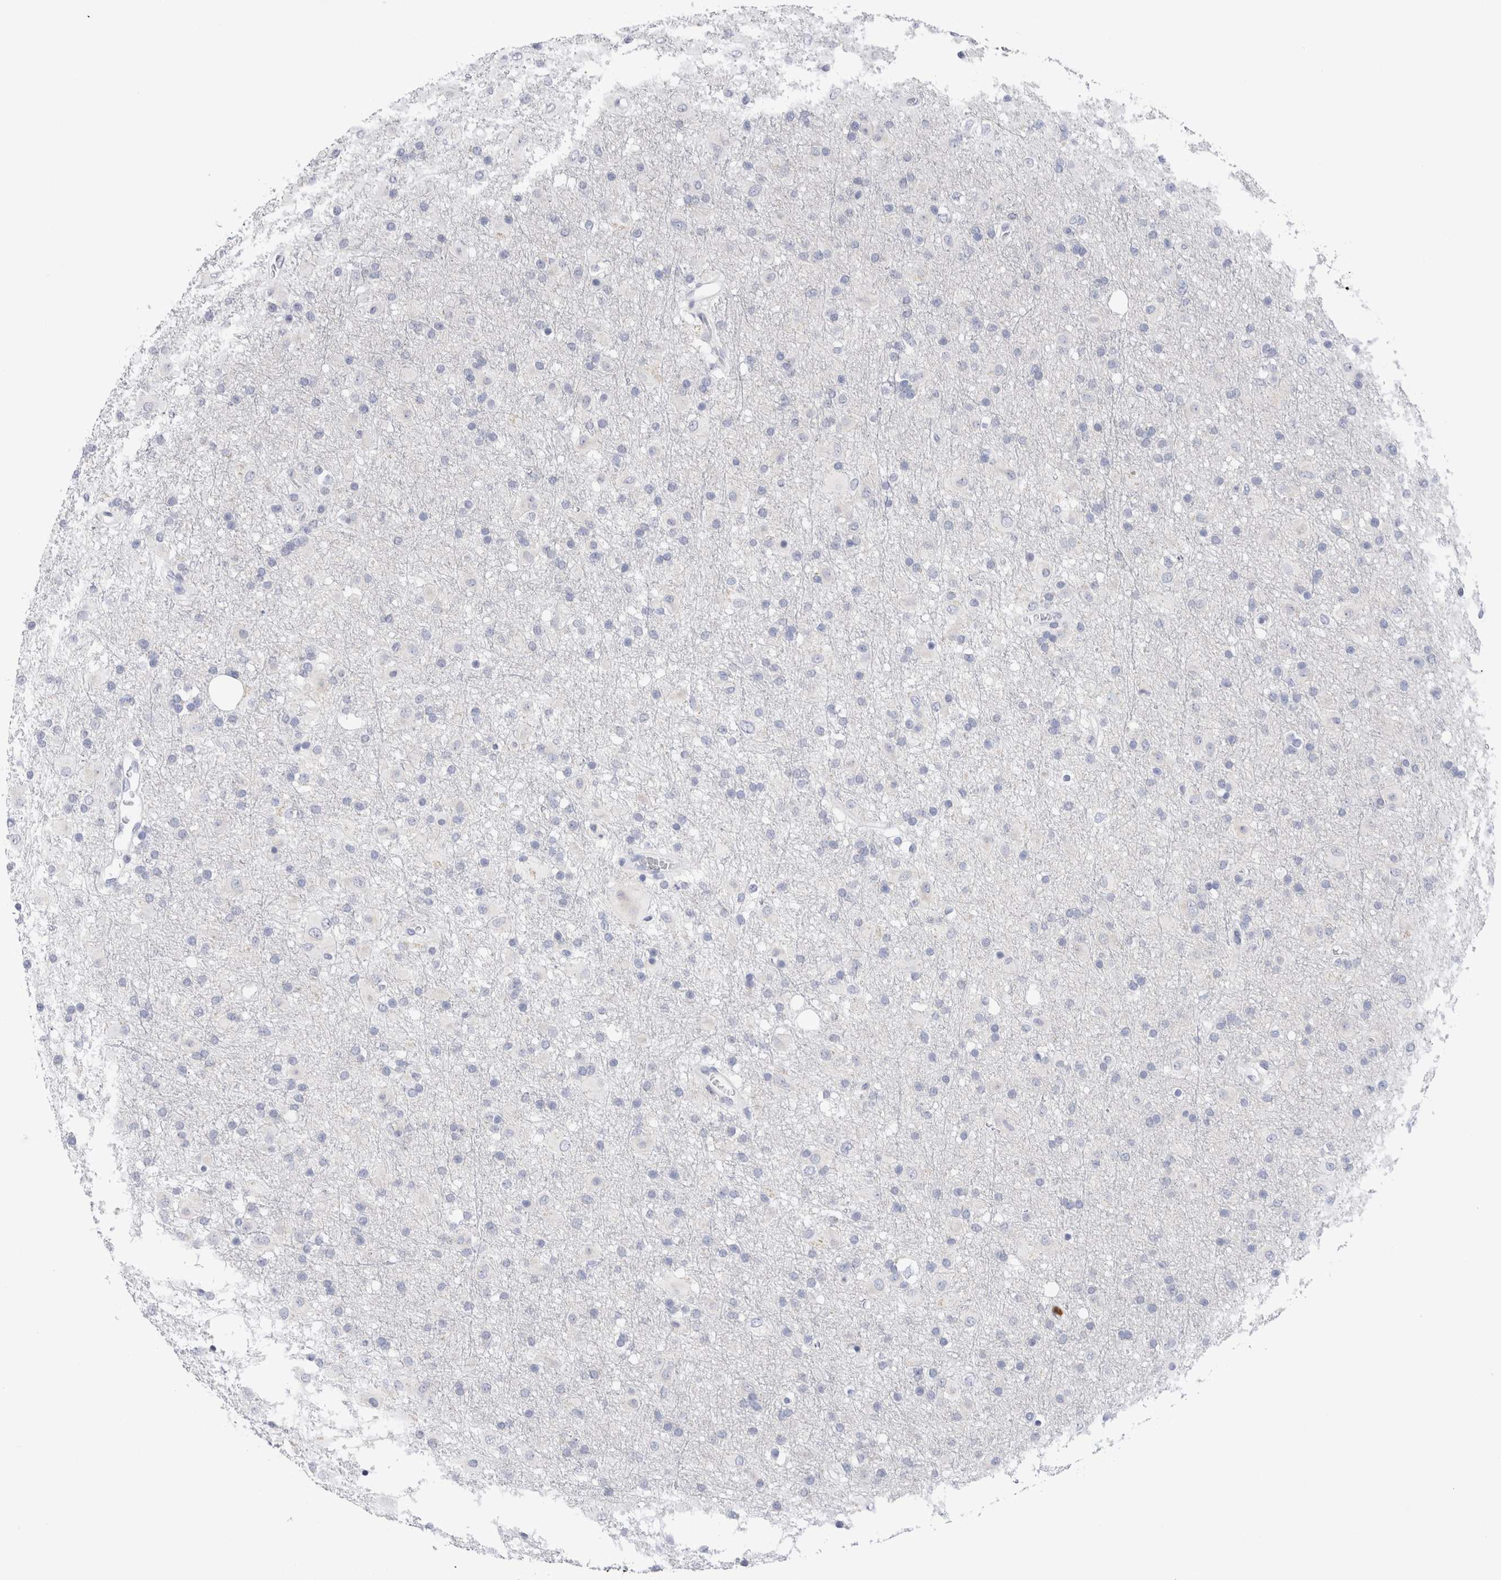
{"staining": {"intensity": "negative", "quantity": "none", "location": "none"}, "tissue": "glioma", "cell_type": "Tumor cells", "image_type": "cancer", "snomed": [{"axis": "morphology", "description": "Glioma, malignant, Low grade"}, {"axis": "topography", "description": "Brain"}], "caption": "DAB immunohistochemical staining of glioma demonstrates no significant positivity in tumor cells.", "gene": "SLC10A5", "patient": {"sex": "male", "age": 65}}